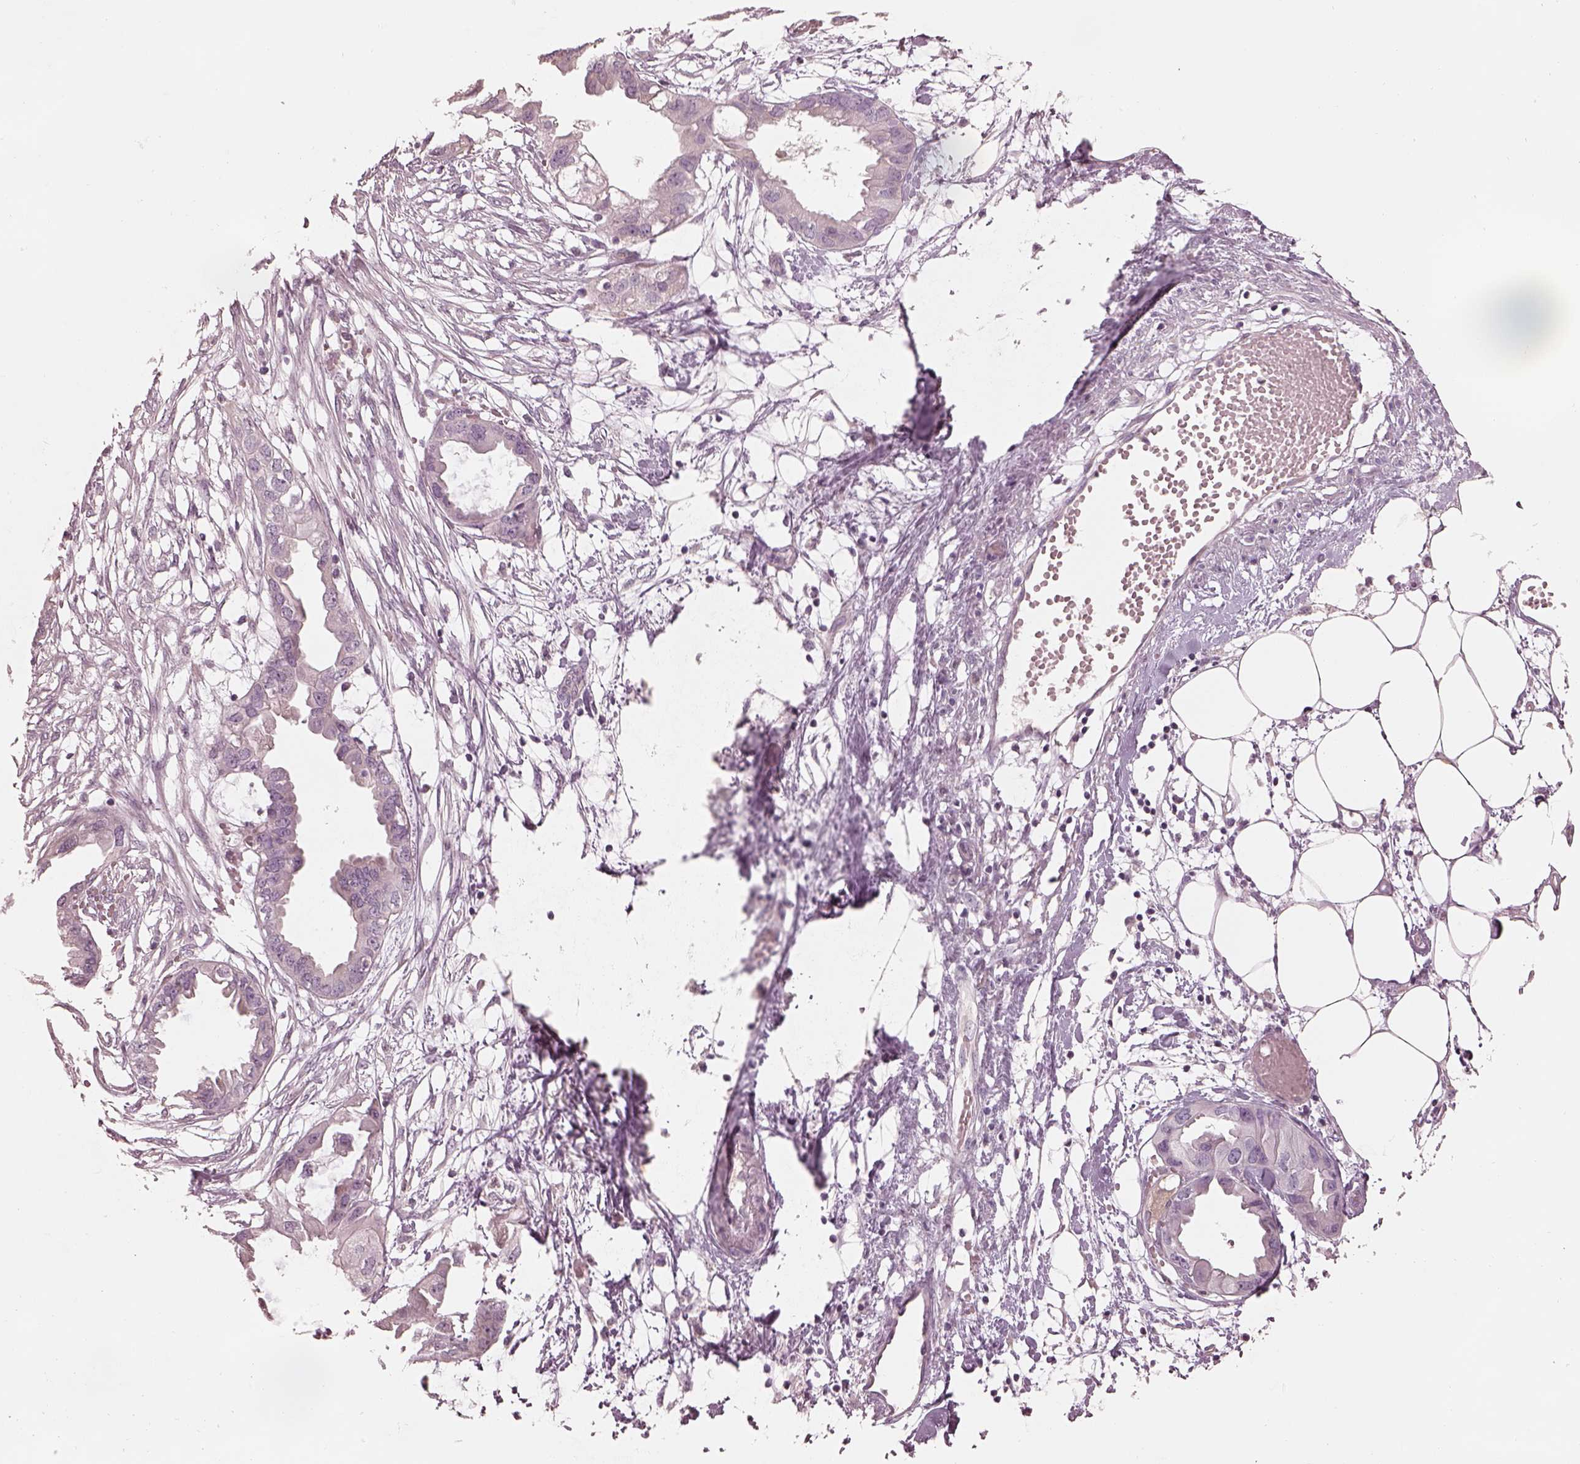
{"staining": {"intensity": "negative", "quantity": "none", "location": "none"}, "tissue": "endometrial cancer", "cell_type": "Tumor cells", "image_type": "cancer", "snomed": [{"axis": "morphology", "description": "Adenocarcinoma, NOS"}, {"axis": "morphology", "description": "Adenocarcinoma, metastatic, NOS"}, {"axis": "topography", "description": "Adipose tissue"}, {"axis": "topography", "description": "Endometrium"}], "caption": "Endometrial cancer was stained to show a protein in brown. There is no significant positivity in tumor cells. (DAB (3,3'-diaminobenzidine) immunohistochemistry (IHC), high magnification).", "gene": "TLX3", "patient": {"sex": "female", "age": 67}}